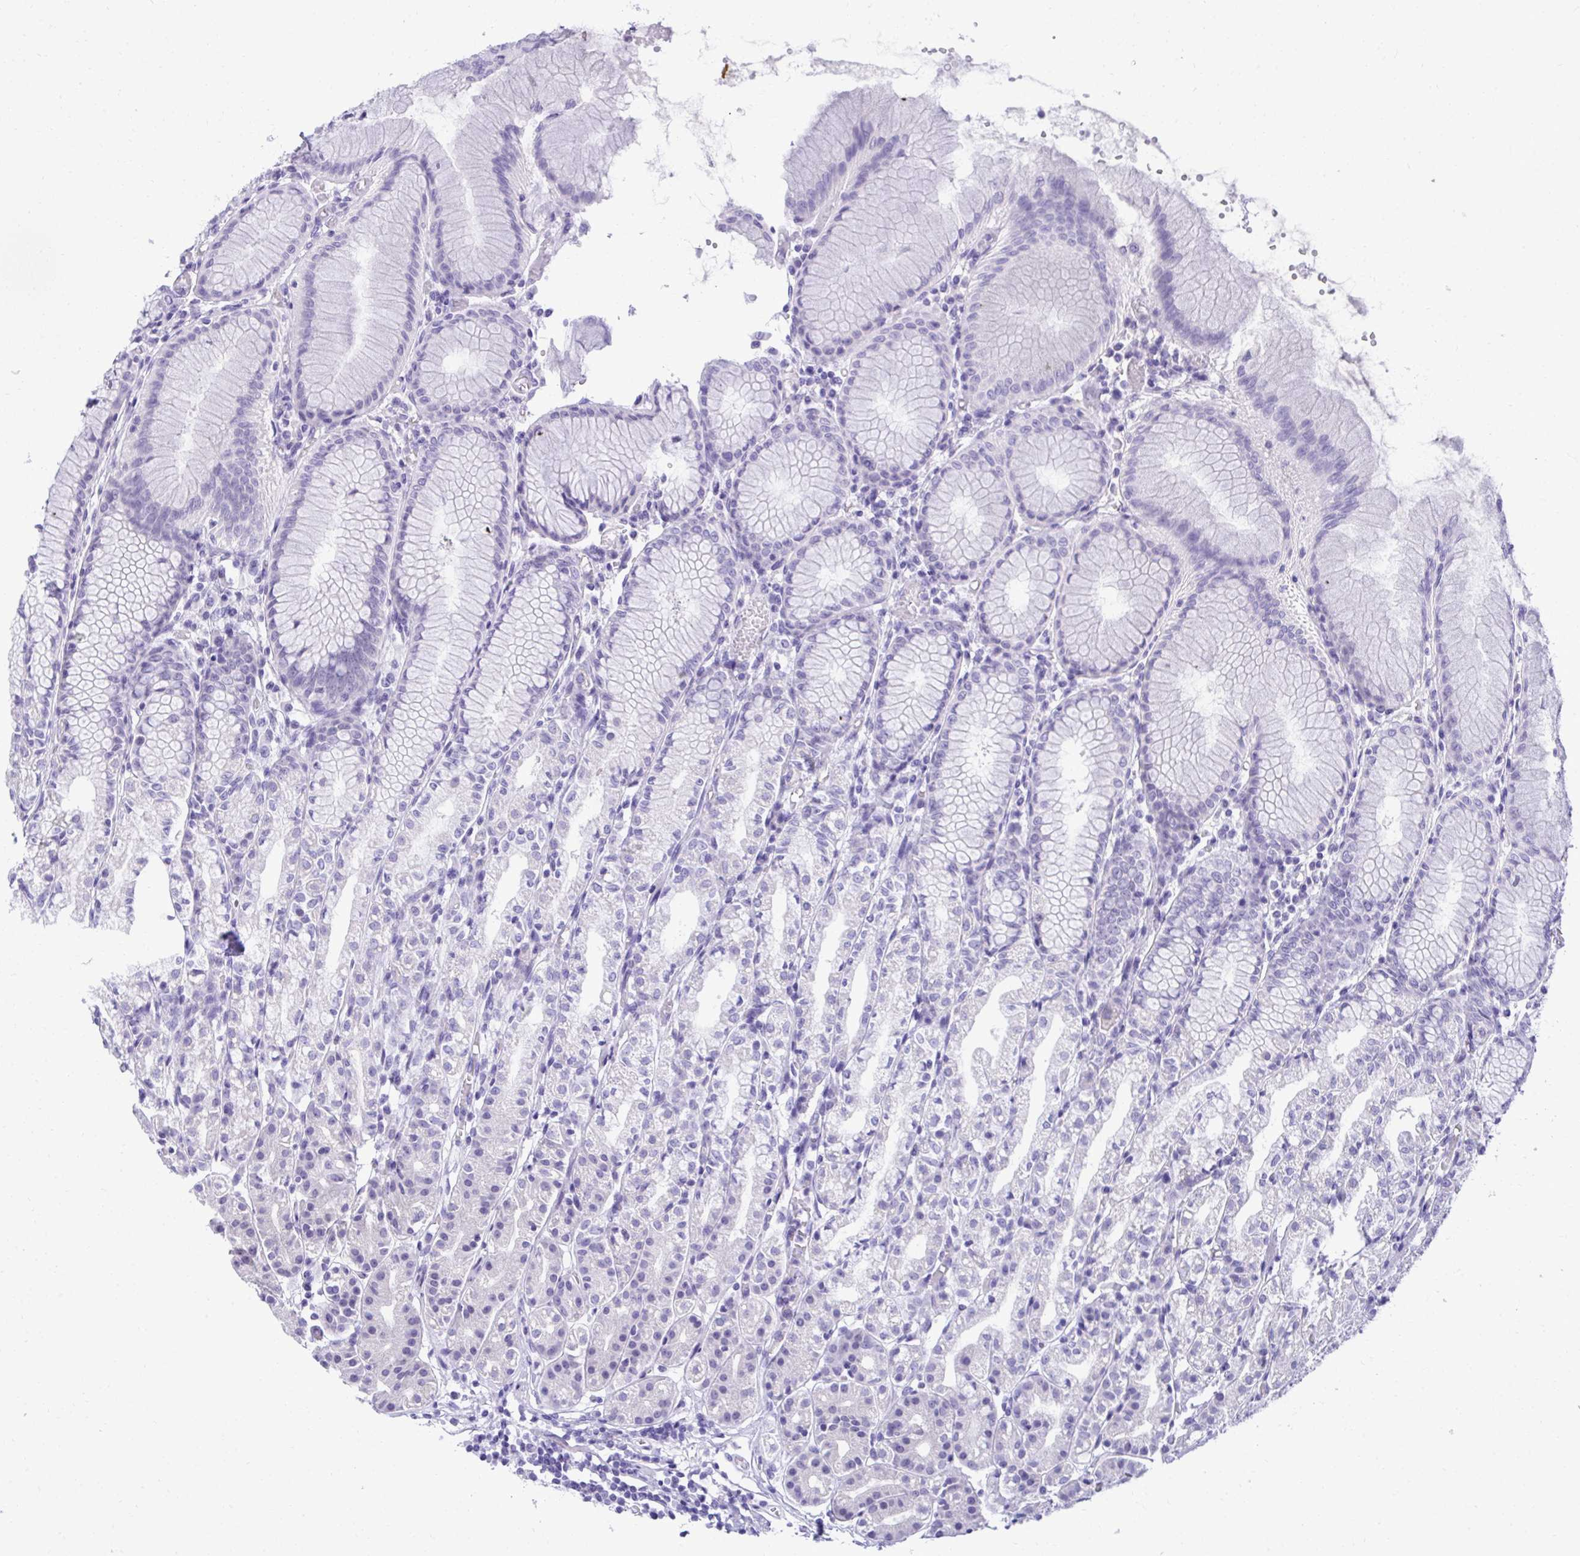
{"staining": {"intensity": "negative", "quantity": "none", "location": "none"}, "tissue": "stomach", "cell_type": "Glandular cells", "image_type": "normal", "snomed": [{"axis": "morphology", "description": "Normal tissue, NOS"}, {"axis": "topography", "description": "Stomach"}], "caption": "Stomach stained for a protein using IHC shows no expression glandular cells.", "gene": "PGM2L1", "patient": {"sex": "female", "age": 57}}